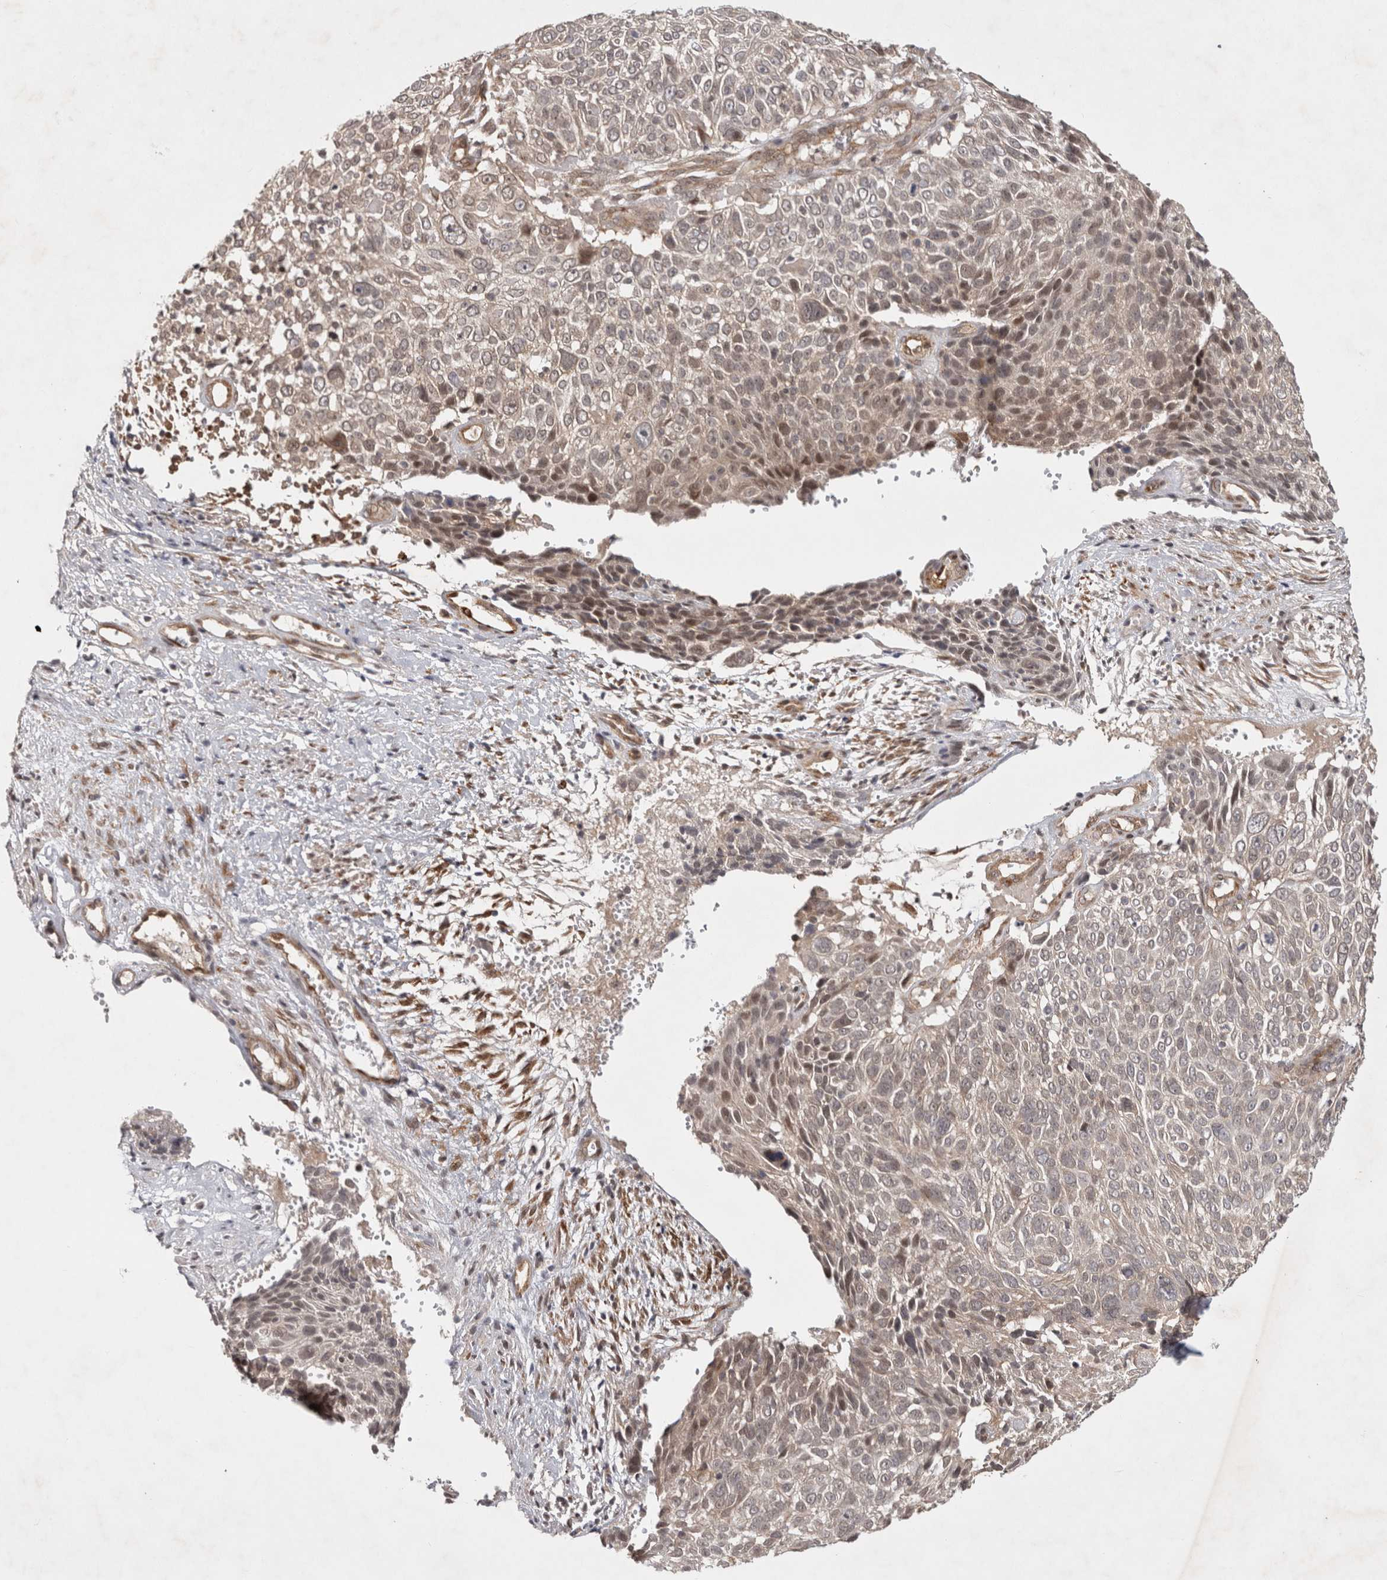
{"staining": {"intensity": "weak", "quantity": "25%-75%", "location": "nuclear"}, "tissue": "cervical cancer", "cell_type": "Tumor cells", "image_type": "cancer", "snomed": [{"axis": "morphology", "description": "Squamous cell carcinoma, NOS"}, {"axis": "topography", "description": "Cervix"}], "caption": "This is a photomicrograph of immunohistochemistry (IHC) staining of squamous cell carcinoma (cervical), which shows weak staining in the nuclear of tumor cells.", "gene": "ZNF318", "patient": {"sex": "female", "age": 74}}